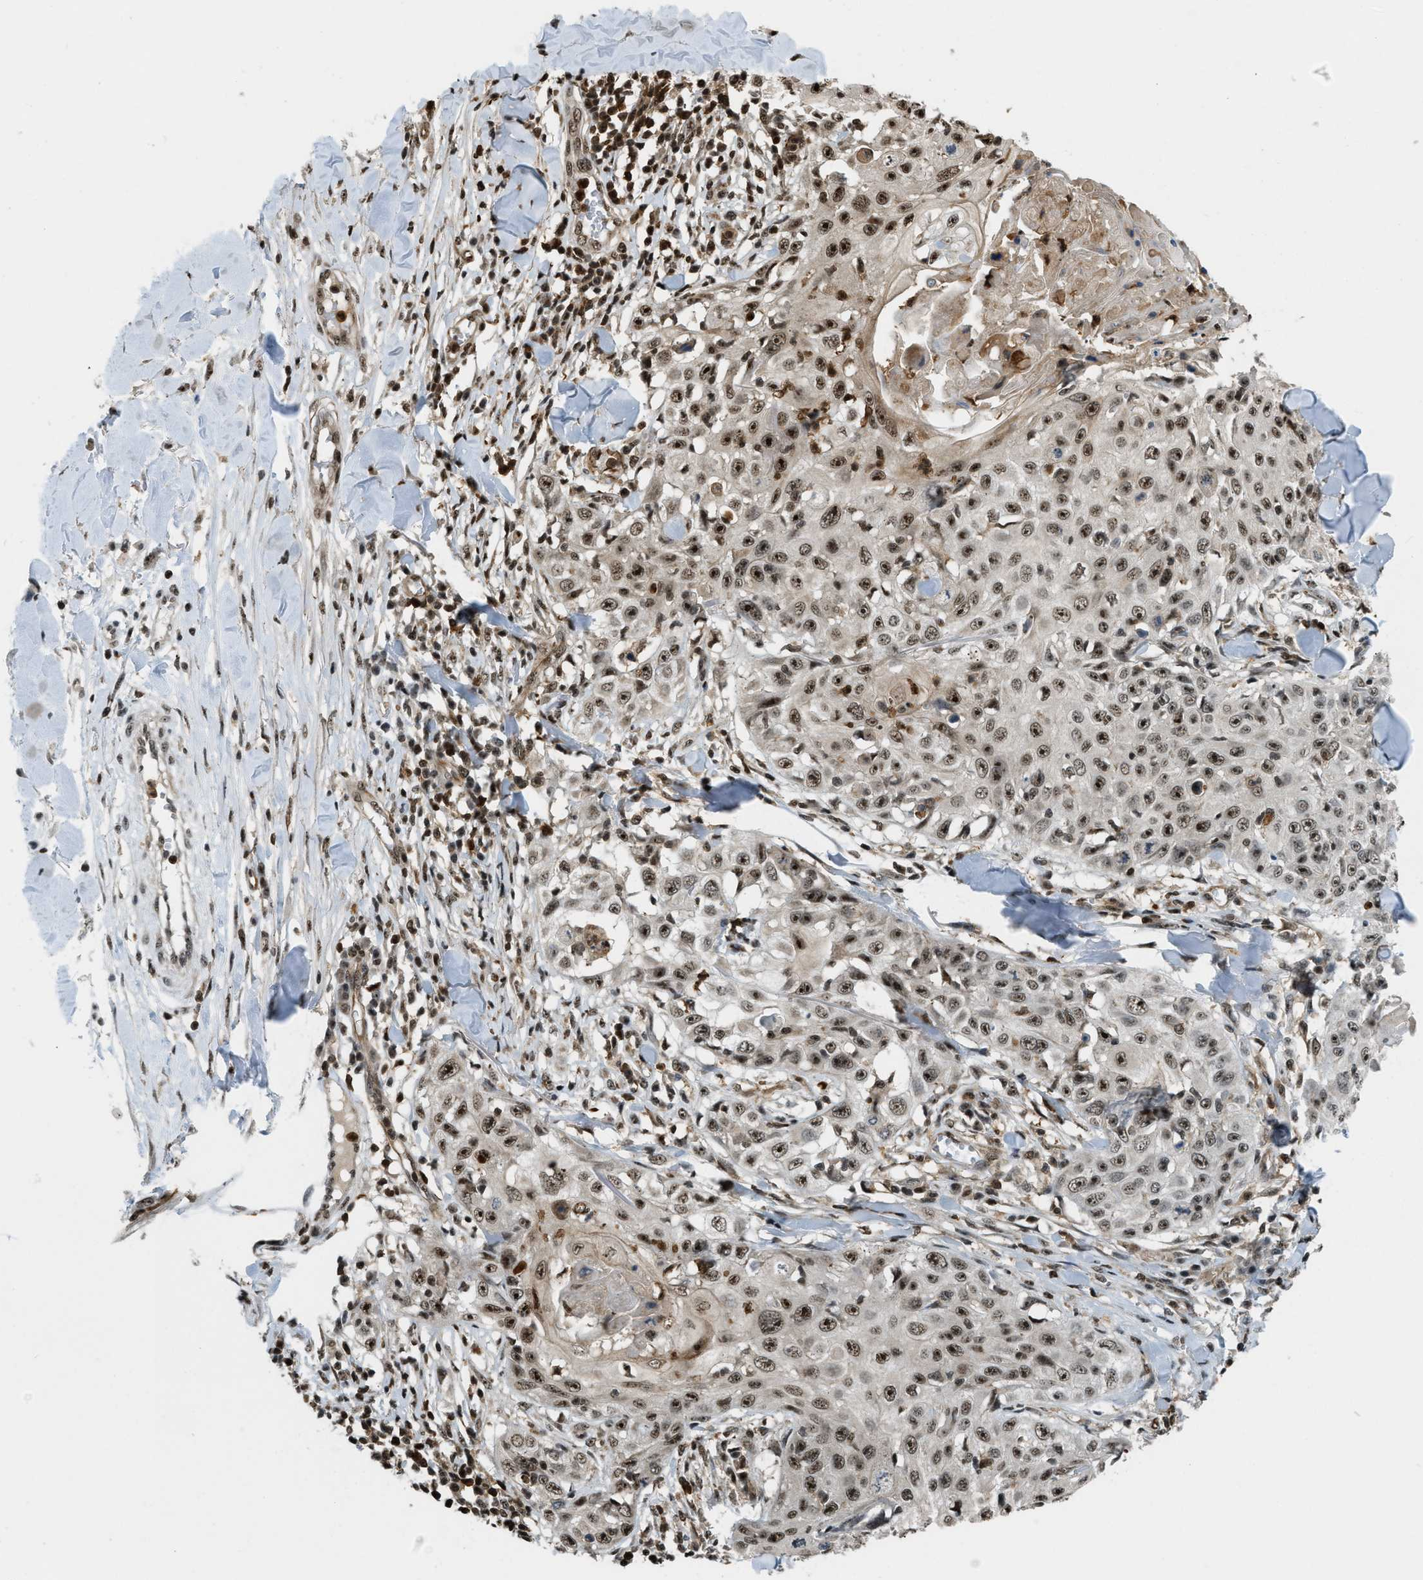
{"staining": {"intensity": "strong", "quantity": ">75%", "location": "nuclear"}, "tissue": "skin cancer", "cell_type": "Tumor cells", "image_type": "cancer", "snomed": [{"axis": "morphology", "description": "Squamous cell carcinoma, NOS"}, {"axis": "topography", "description": "Skin"}], "caption": "Human squamous cell carcinoma (skin) stained with a protein marker shows strong staining in tumor cells.", "gene": "E2F1", "patient": {"sex": "male", "age": 86}}